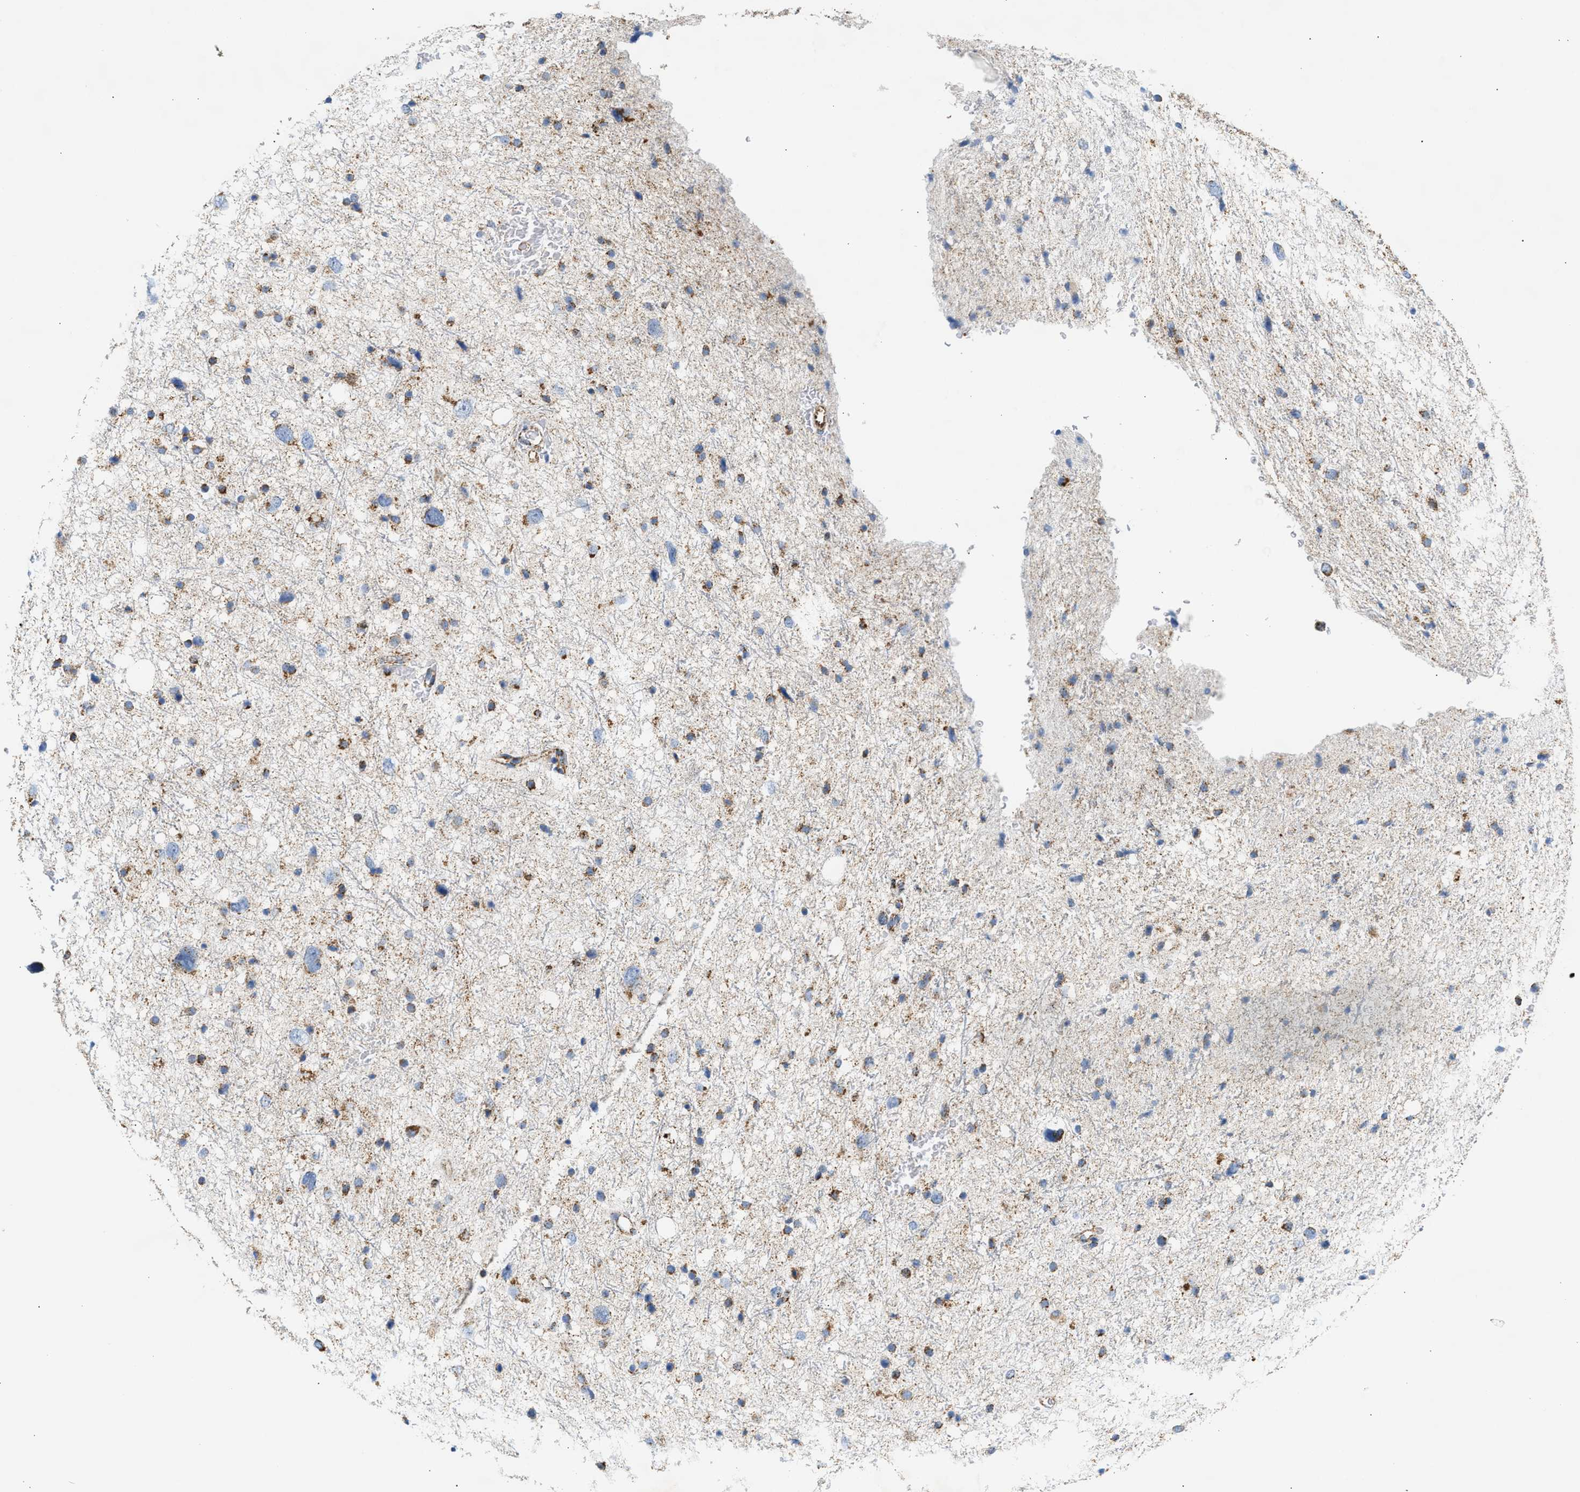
{"staining": {"intensity": "moderate", "quantity": ">75%", "location": "cytoplasmic/membranous"}, "tissue": "glioma", "cell_type": "Tumor cells", "image_type": "cancer", "snomed": [{"axis": "morphology", "description": "Glioma, malignant, Low grade"}, {"axis": "topography", "description": "Brain"}], "caption": "Glioma tissue reveals moderate cytoplasmic/membranous expression in approximately >75% of tumor cells", "gene": "OGDH", "patient": {"sex": "female", "age": 37}}